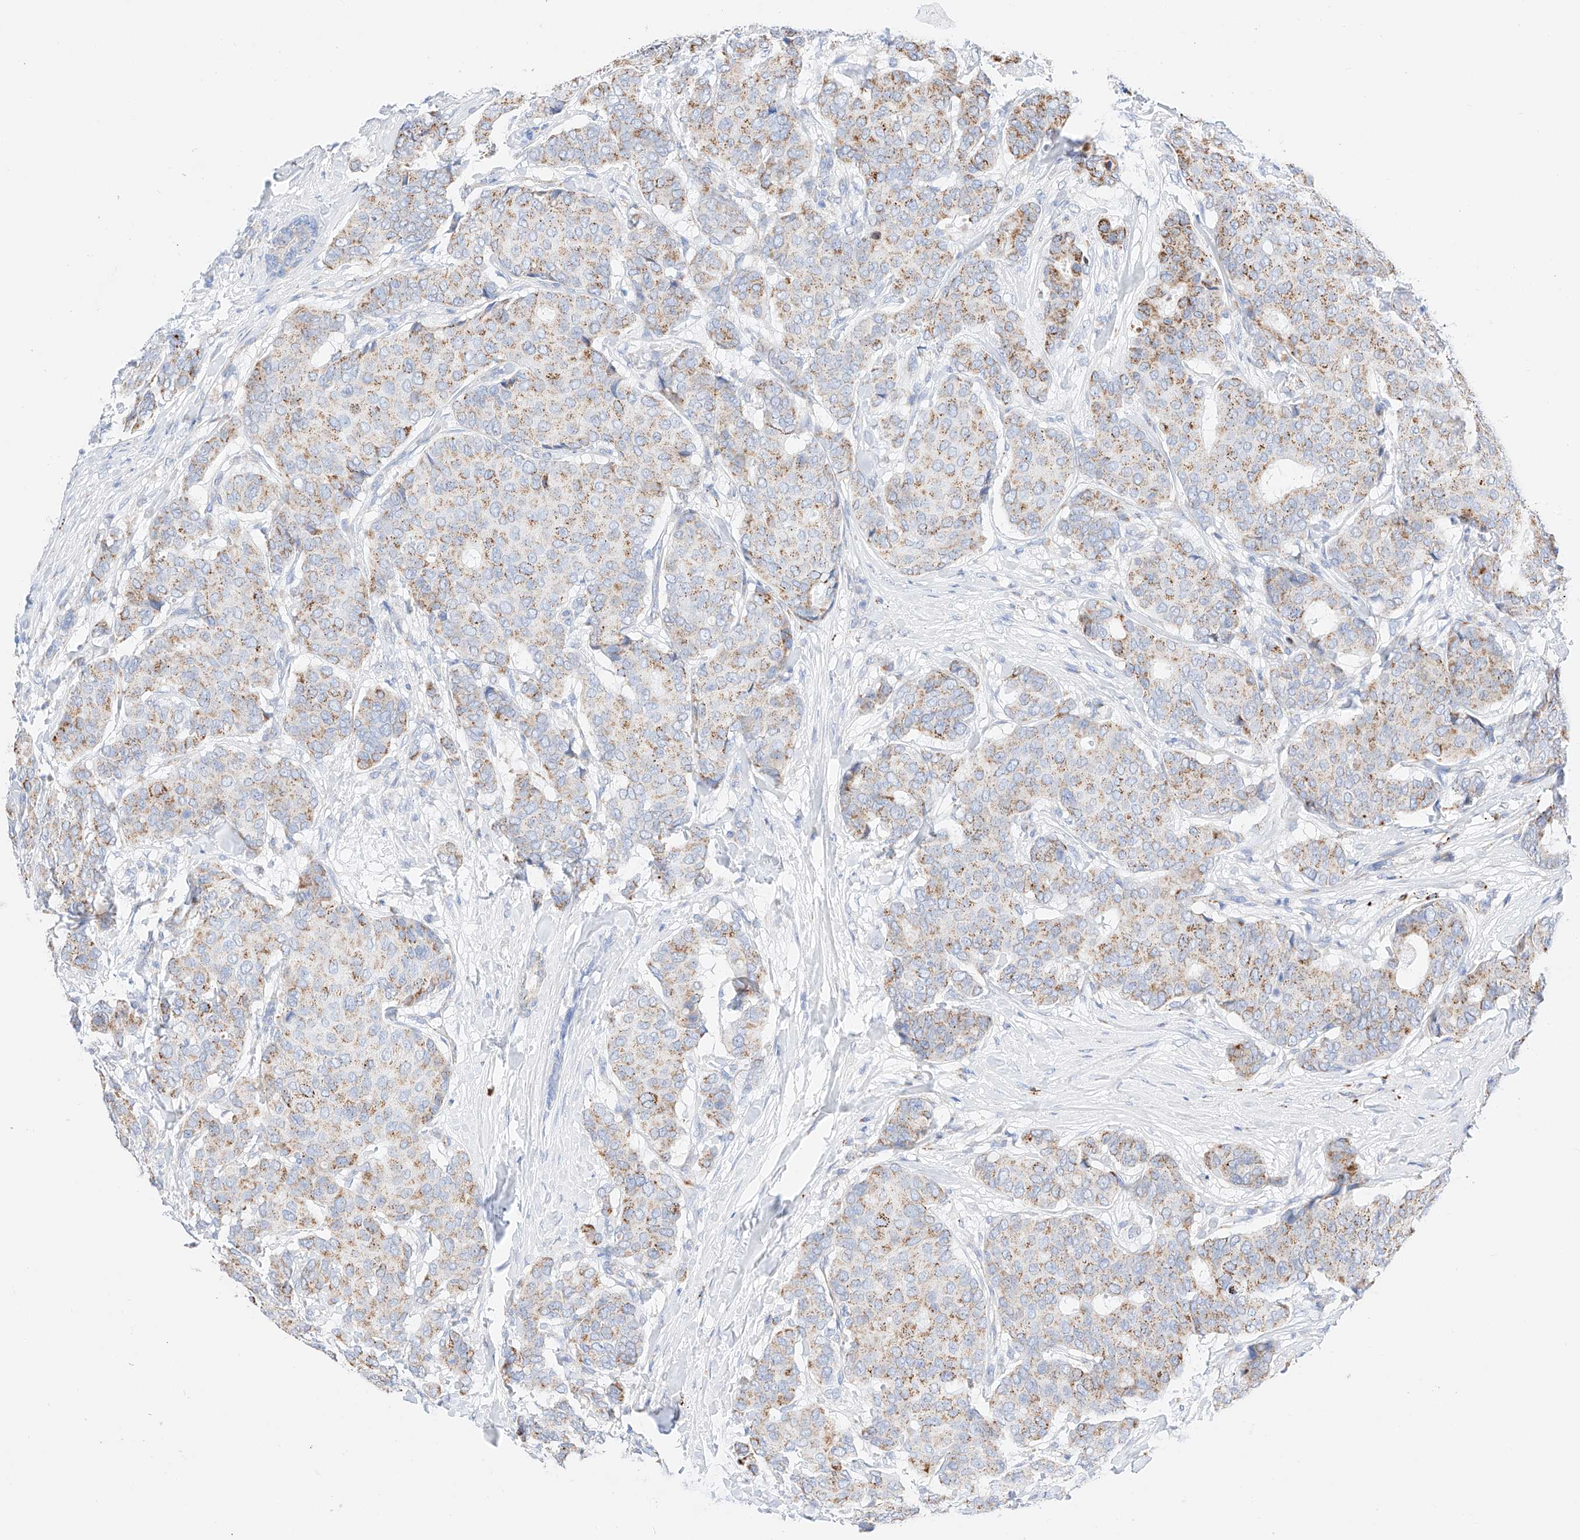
{"staining": {"intensity": "moderate", "quantity": "25%-75%", "location": "cytoplasmic/membranous"}, "tissue": "breast cancer", "cell_type": "Tumor cells", "image_type": "cancer", "snomed": [{"axis": "morphology", "description": "Duct carcinoma"}, {"axis": "topography", "description": "Breast"}], "caption": "IHC (DAB) staining of human breast cancer shows moderate cytoplasmic/membranous protein expression in about 25%-75% of tumor cells. The protein of interest is stained brown, and the nuclei are stained in blue (DAB IHC with brightfield microscopy, high magnification).", "gene": "C6orf62", "patient": {"sex": "female", "age": 75}}